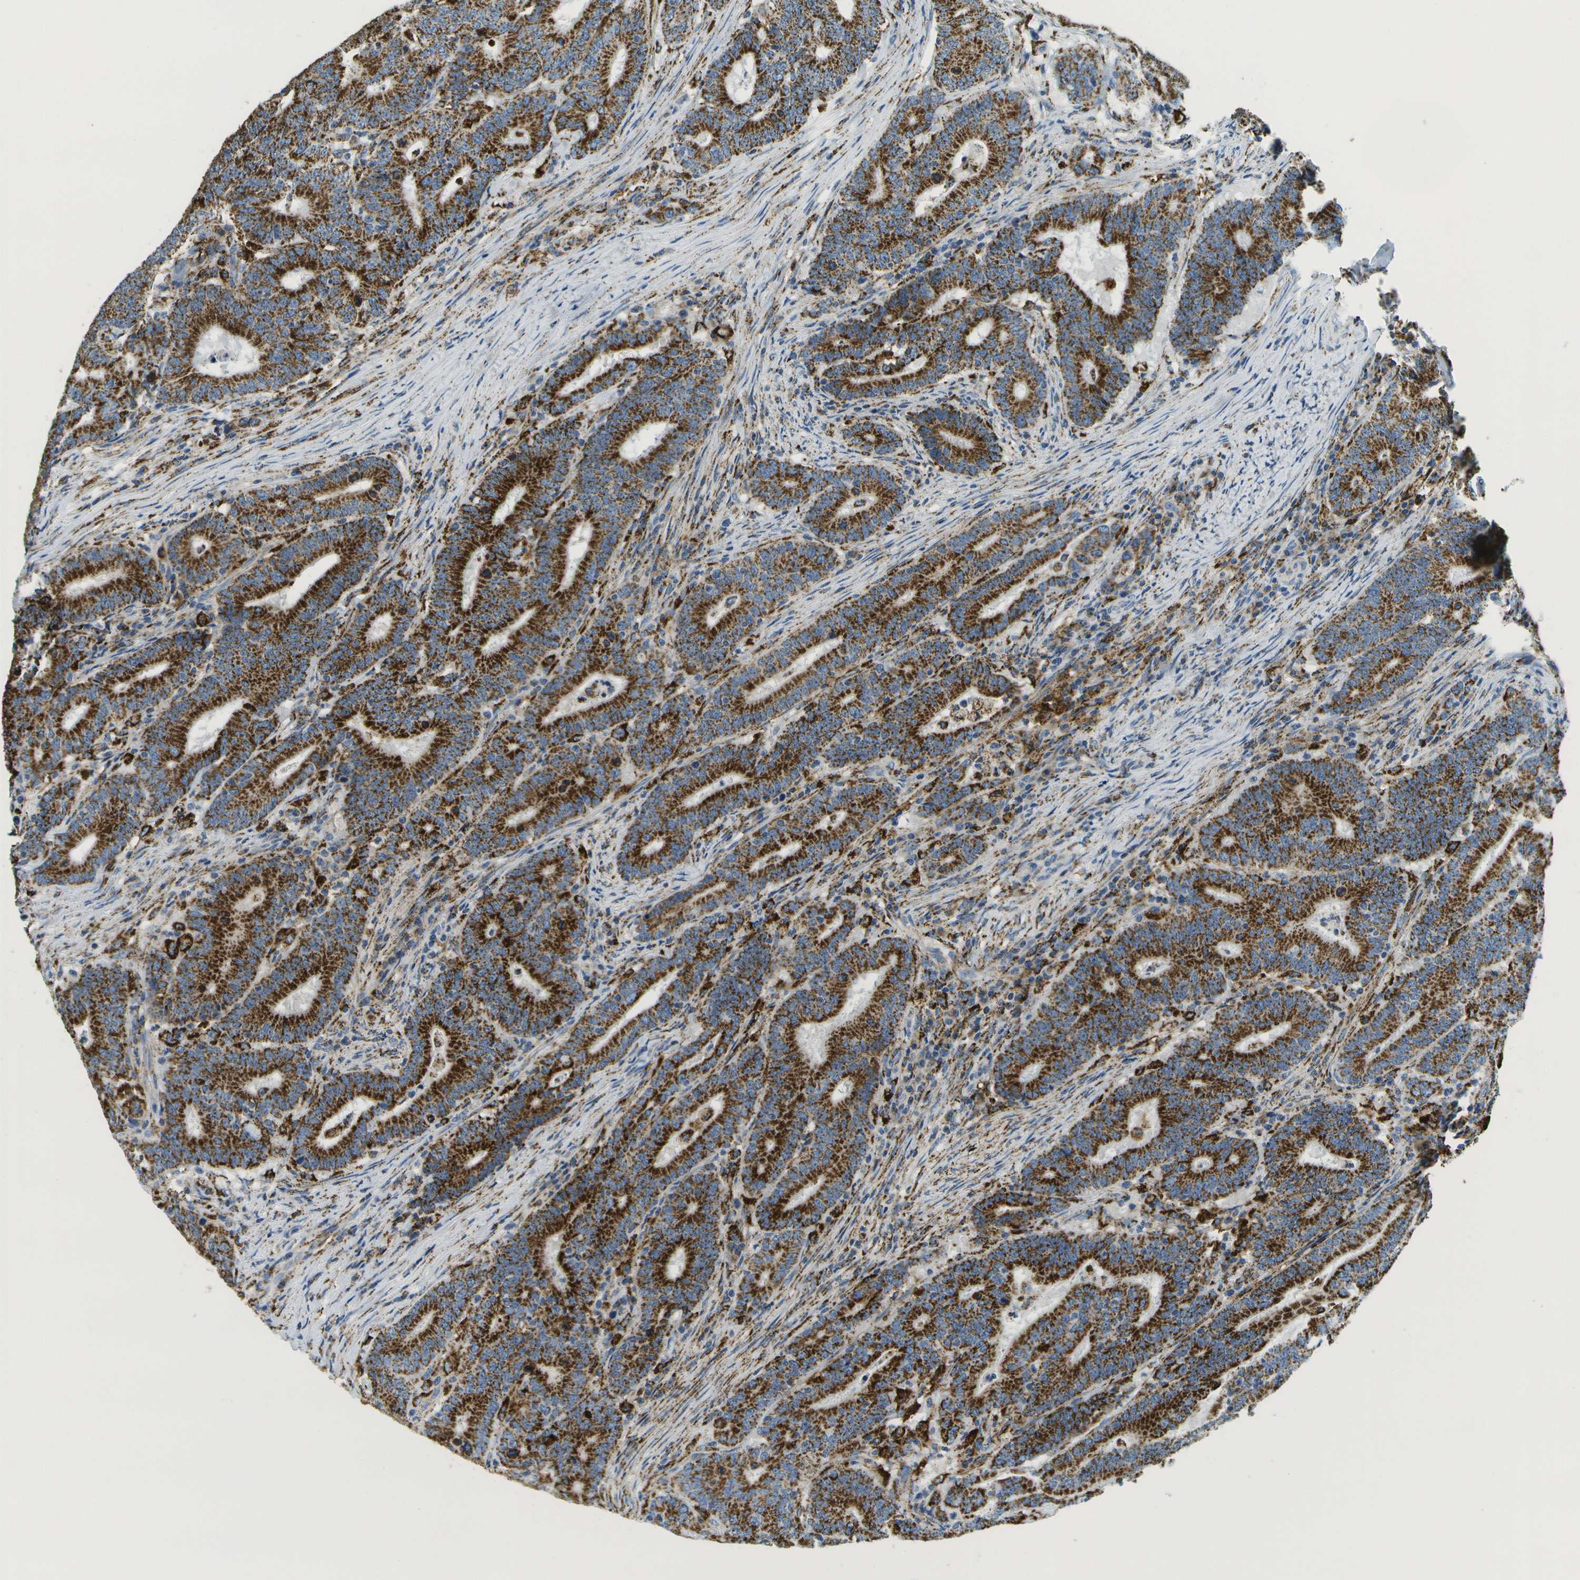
{"staining": {"intensity": "strong", "quantity": ">75%", "location": "cytoplasmic/membranous"}, "tissue": "colorectal cancer", "cell_type": "Tumor cells", "image_type": "cancer", "snomed": [{"axis": "morphology", "description": "Adenocarcinoma, NOS"}, {"axis": "topography", "description": "Colon"}], "caption": "IHC image of neoplastic tissue: human colorectal cancer (adenocarcinoma) stained using immunohistochemistry exhibits high levels of strong protein expression localized specifically in the cytoplasmic/membranous of tumor cells, appearing as a cytoplasmic/membranous brown color.", "gene": "HLCS", "patient": {"sex": "female", "age": 66}}